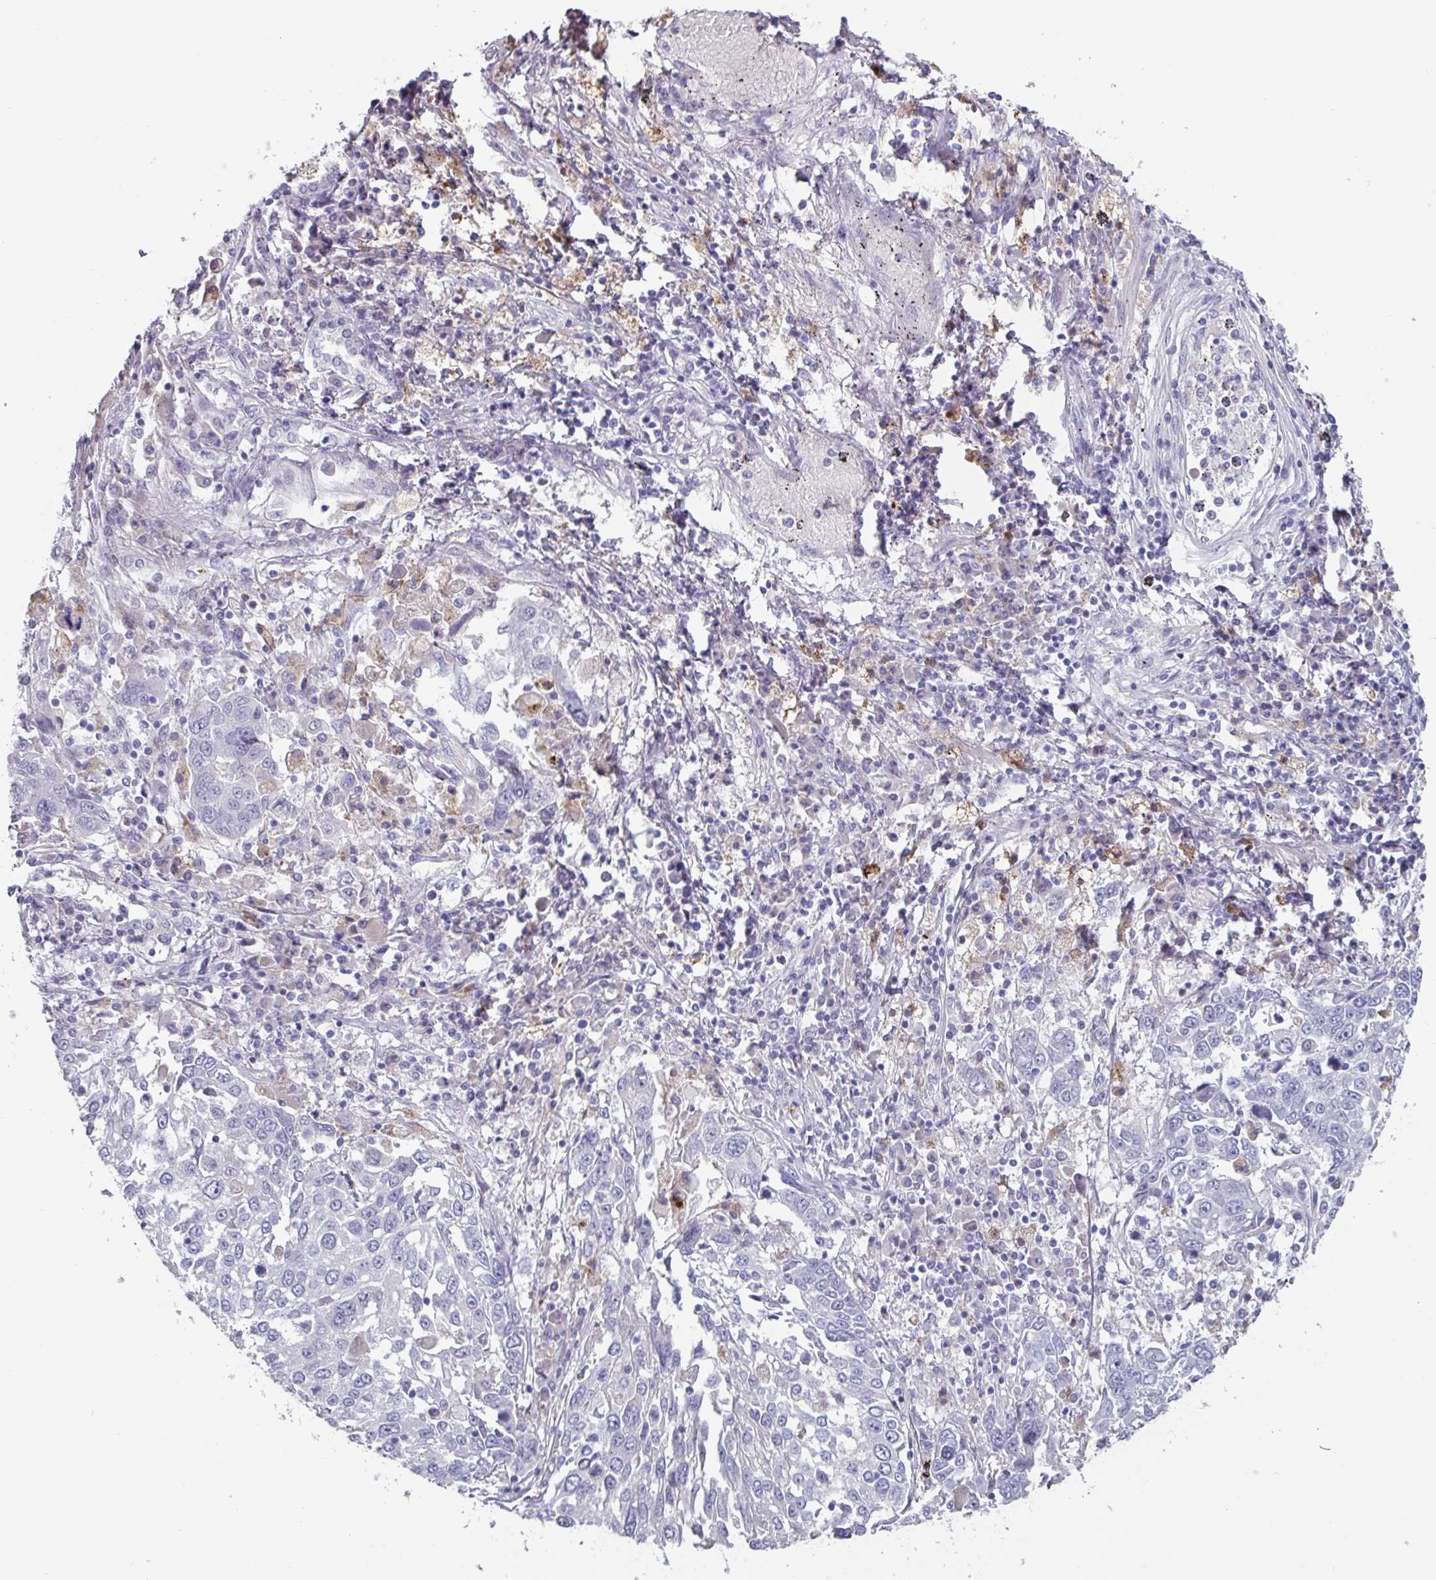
{"staining": {"intensity": "negative", "quantity": "none", "location": "none"}, "tissue": "lung cancer", "cell_type": "Tumor cells", "image_type": "cancer", "snomed": [{"axis": "morphology", "description": "Squamous cell carcinoma, NOS"}, {"axis": "topography", "description": "Lung"}], "caption": "This is an immunohistochemistry (IHC) photomicrograph of human lung cancer. There is no positivity in tumor cells.", "gene": "OR2T10", "patient": {"sex": "male", "age": 65}}